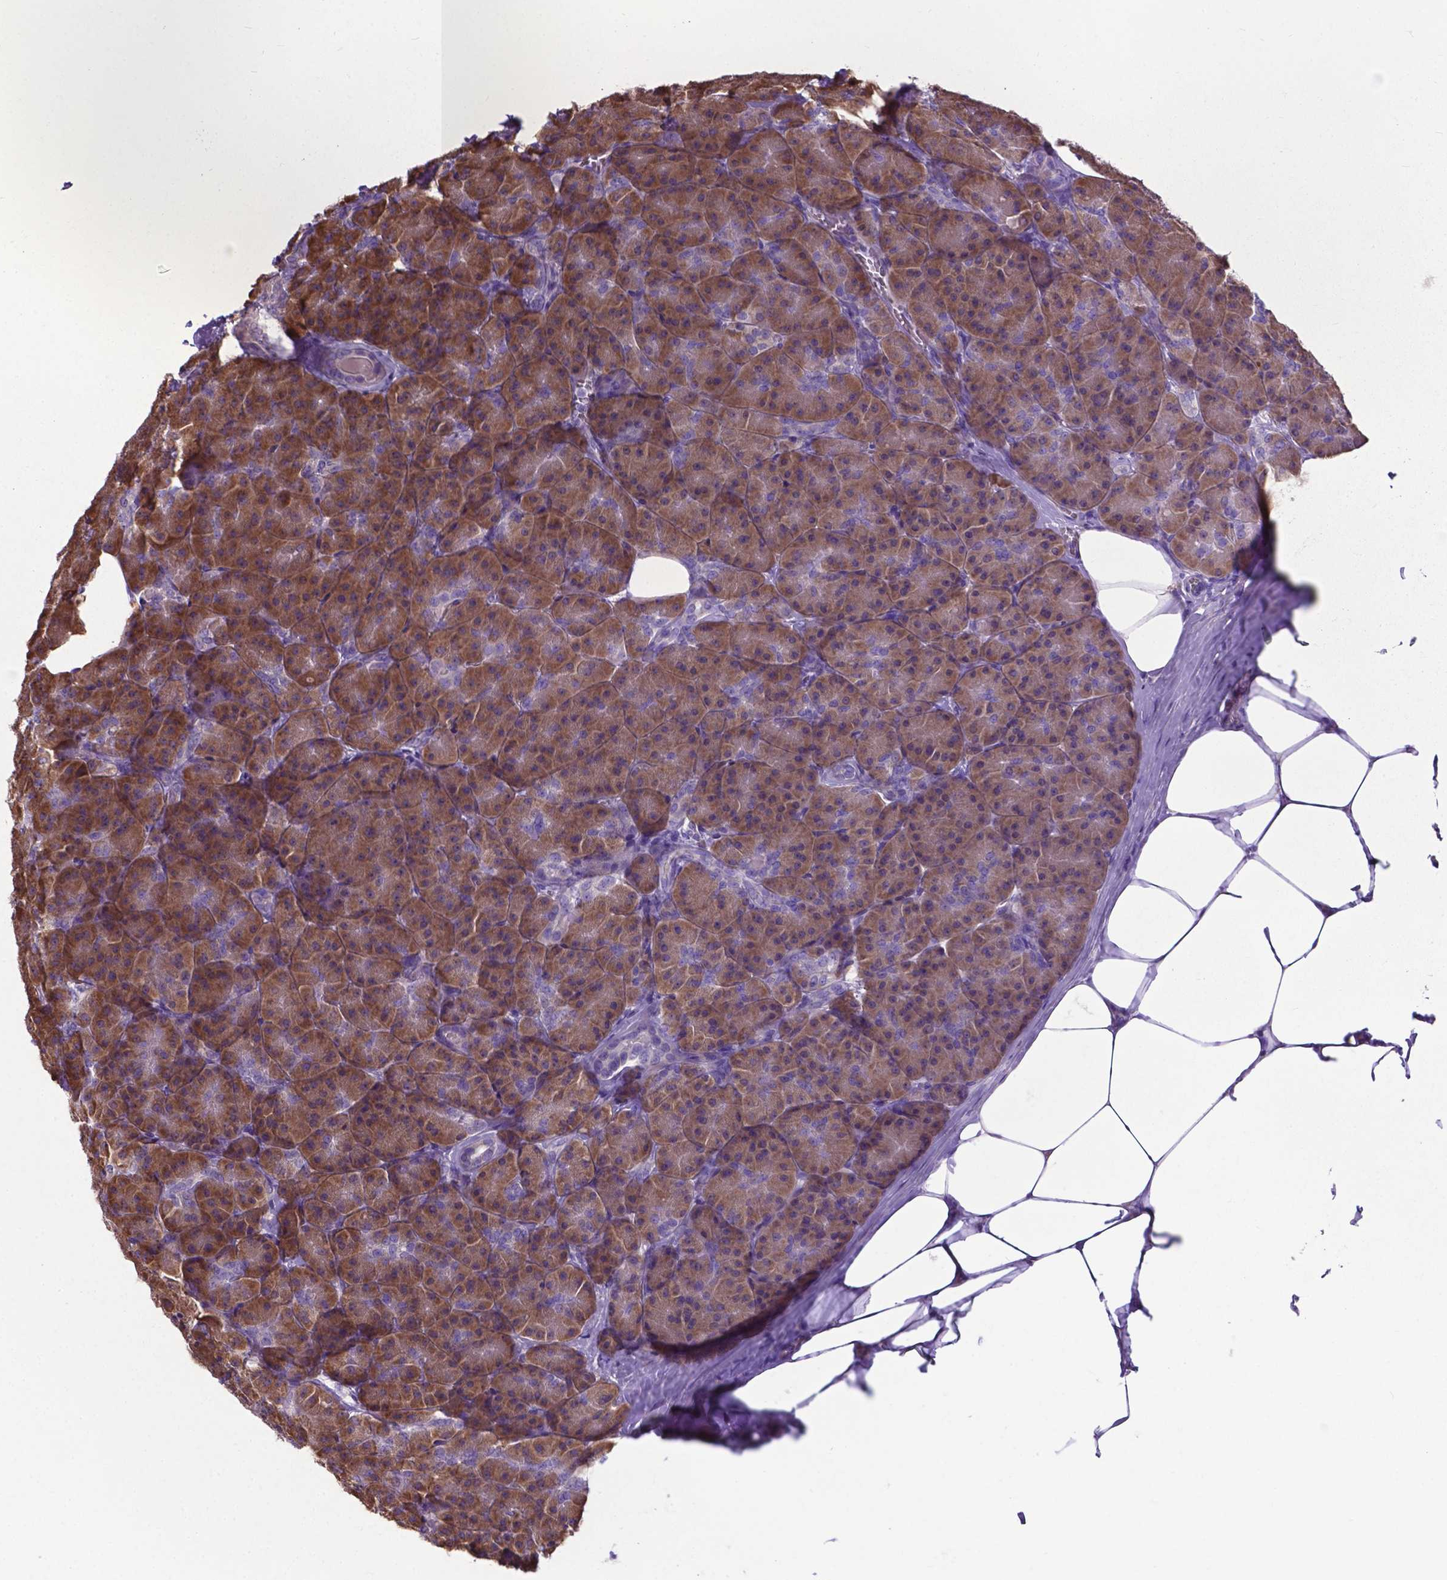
{"staining": {"intensity": "moderate", "quantity": ">75%", "location": "cytoplasmic/membranous"}, "tissue": "pancreas", "cell_type": "Exocrine glandular cells", "image_type": "normal", "snomed": [{"axis": "morphology", "description": "Normal tissue, NOS"}, {"axis": "topography", "description": "Pancreas"}], "caption": "A high-resolution image shows immunohistochemistry (IHC) staining of unremarkable pancreas, which reveals moderate cytoplasmic/membranous positivity in about >75% of exocrine glandular cells. (IHC, brightfield microscopy, high magnification).", "gene": "RPL6", "patient": {"sex": "male", "age": 57}}